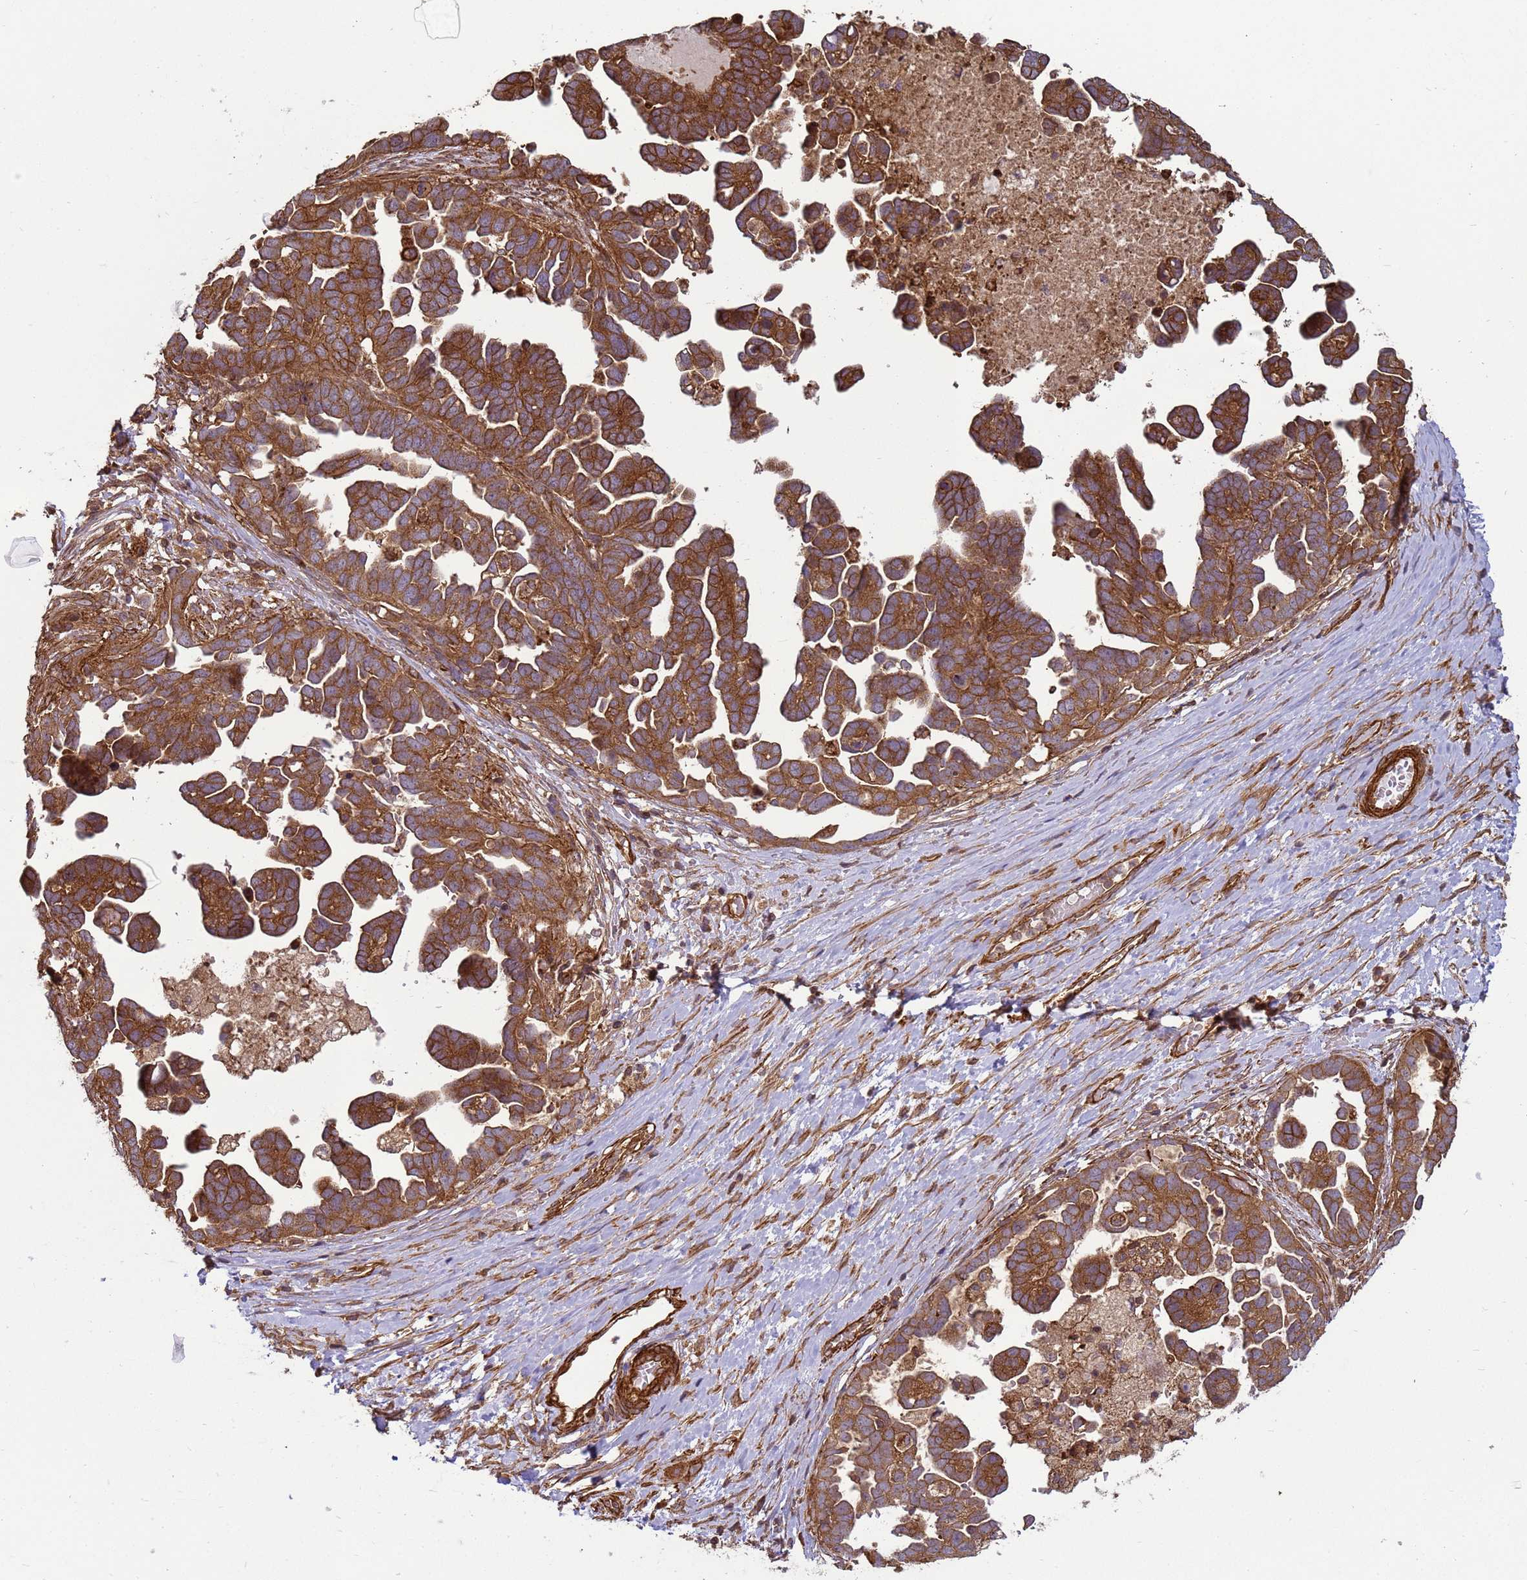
{"staining": {"intensity": "moderate", "quantity": ">75%", "location": "cytoplasmic/membranous"}, "tissue": "ovarian cancer", "cell_type": "Tumor cells", "image_type": "cancer", "snomed": [{"axis": "morphology", "description": "Cystadenocarcinoma, serous, NOS"}, {"axis": "topography", "description": "Ovary"}], "caption": "Immunohistochemistry image of human ovarian serous cystadenocarcinoma stained for a protein (brown), which exhibits medium levels of moderate cytoplasmic/membranous expression in about >75% of tumor cells.", "gene": "CNOT1", "patient": {"sex": "female", "age": 54}}